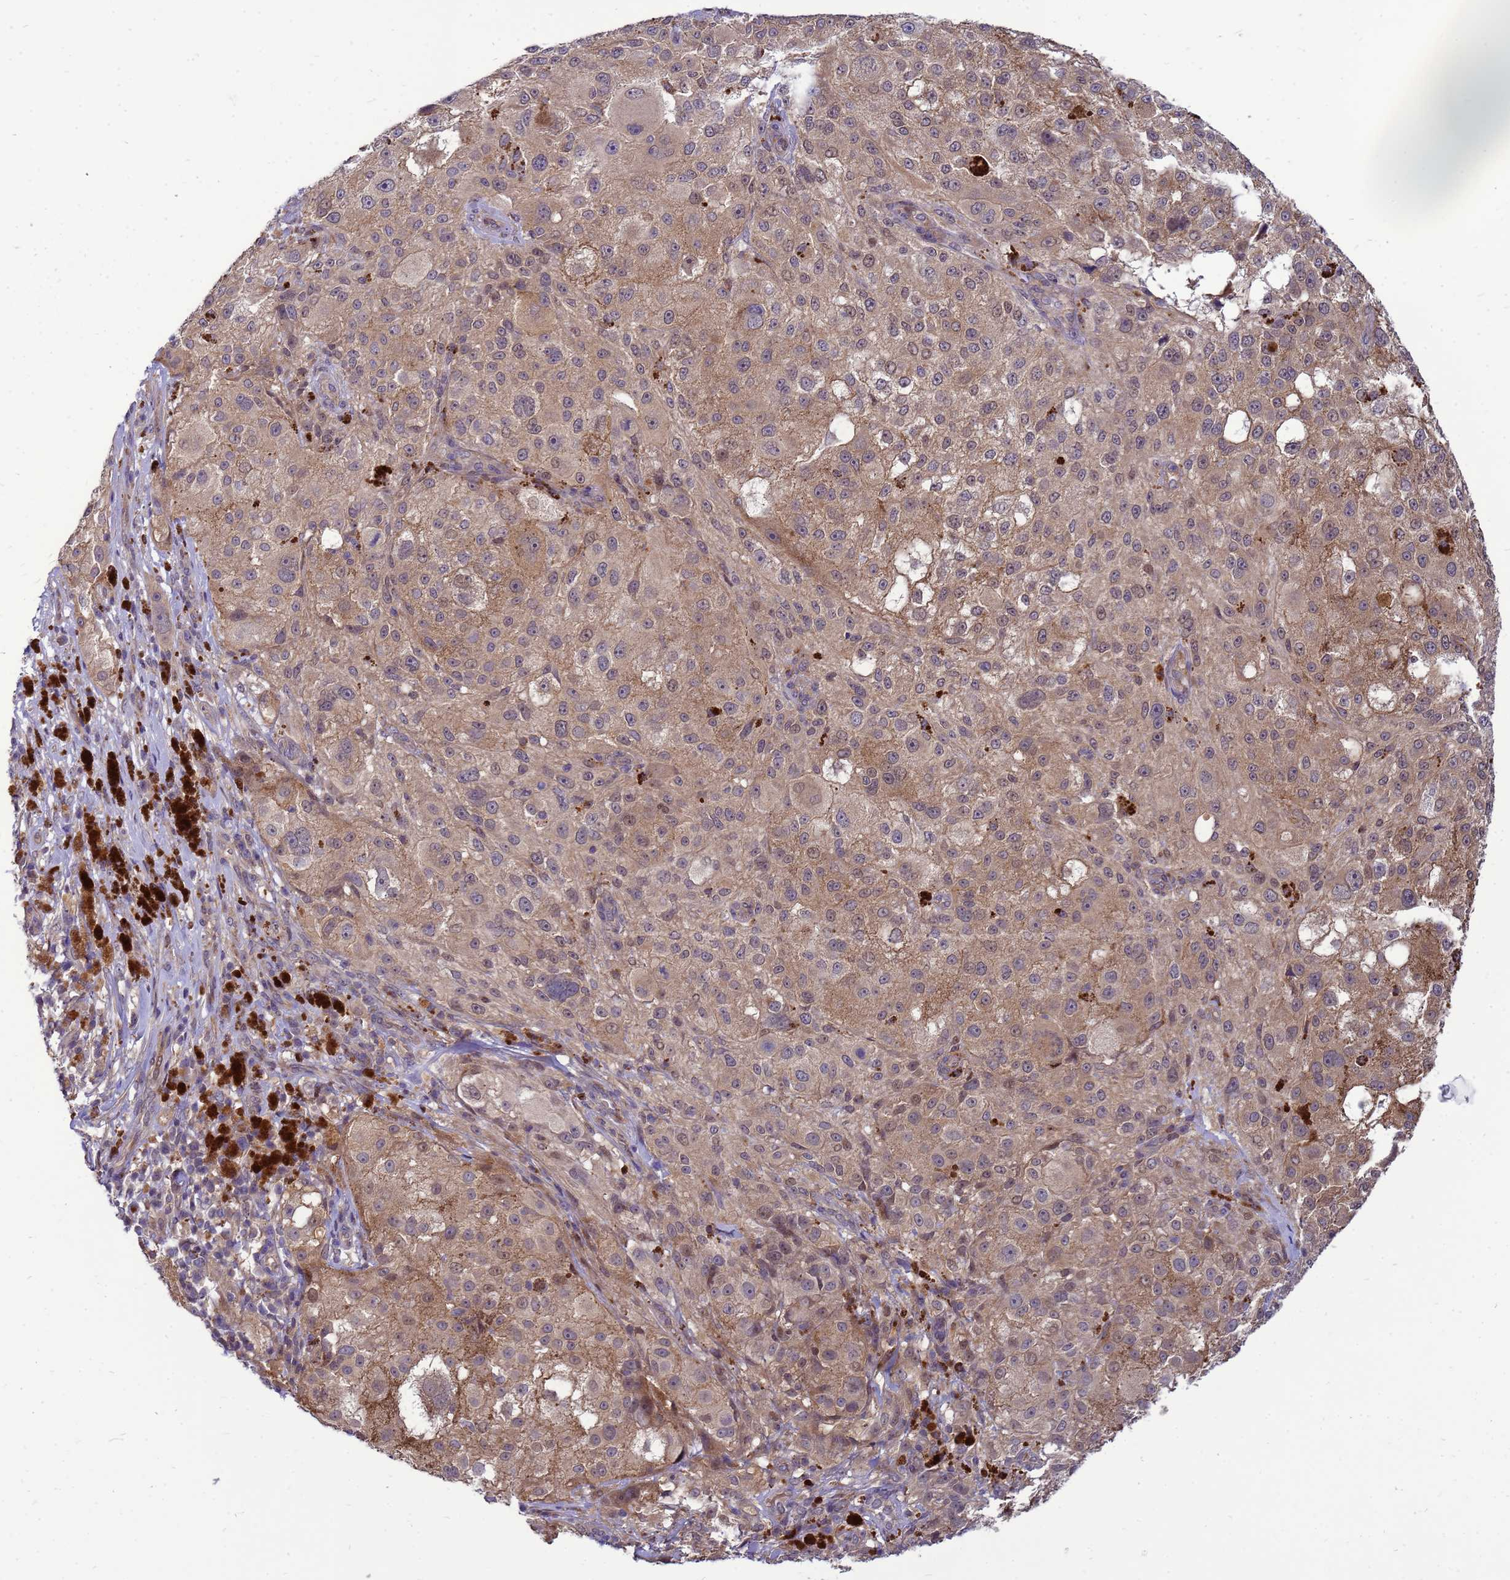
{"staining": {"intensity": "moderate", "quantity": ">75%", "location": "cytoplasmic/membranous"}, "tissue": "melanoma", "cell_type": "Tumor cells", "image_type": "cancer", "snomed": [{"axis": "morphology", "description": "Necrosis, NOS"}, {"axis": "morphology", "description": "Malignant melanoma, NOS"}, {"axis": "topography", "description": "Skin"}], "caption": "Immunohistochemistry (IHC) of human melanoma reveals medium levels of moderate cytoplasmic/membranous staining in approximately >75% of tumor cells.", "gene": "ENOPH1", "patient": {"sex": "female", "age": 87}}